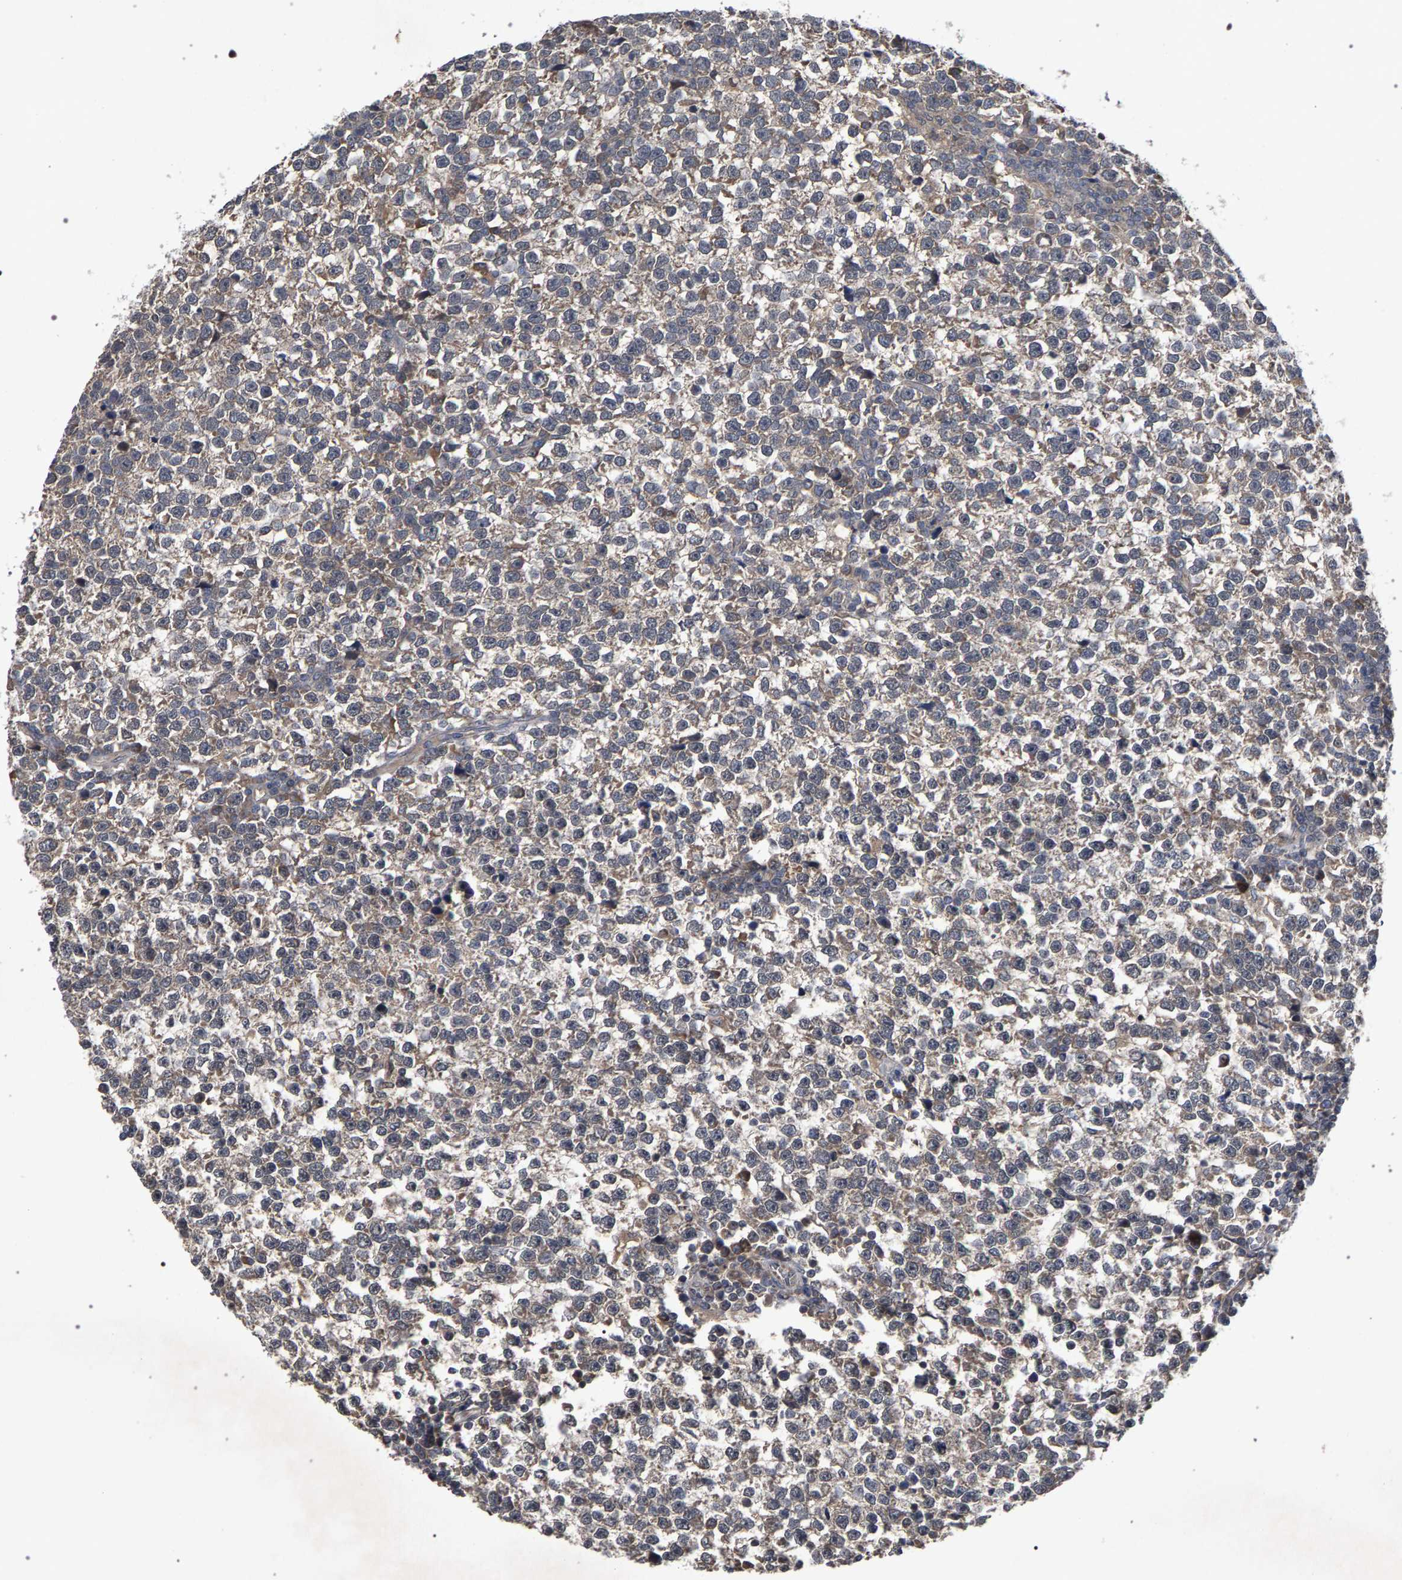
{"staining": {"intensity": "weak", "quantity": "25%-75%", "location": "cytoplasmic/membranous"}, "tissue": "testis cancer", "cell_type": "Tumor cells", "image_type": "cancer", "snomed": [{"axis": "morphology", "description": "Normal tissue, NOS"}, {"axis": "morphology", "description": "Seminoma, NOS"}, {"axis": "topography", "description": "Testis"}], "caption": "Weak cytoplasmic/membranous staining for a protein is appreciated in about 25%-75% of tumor cells of seminoma (testis) using IHC.", "gene": "SLC4A4", "patient": {"sex": "male", "age": 43}}